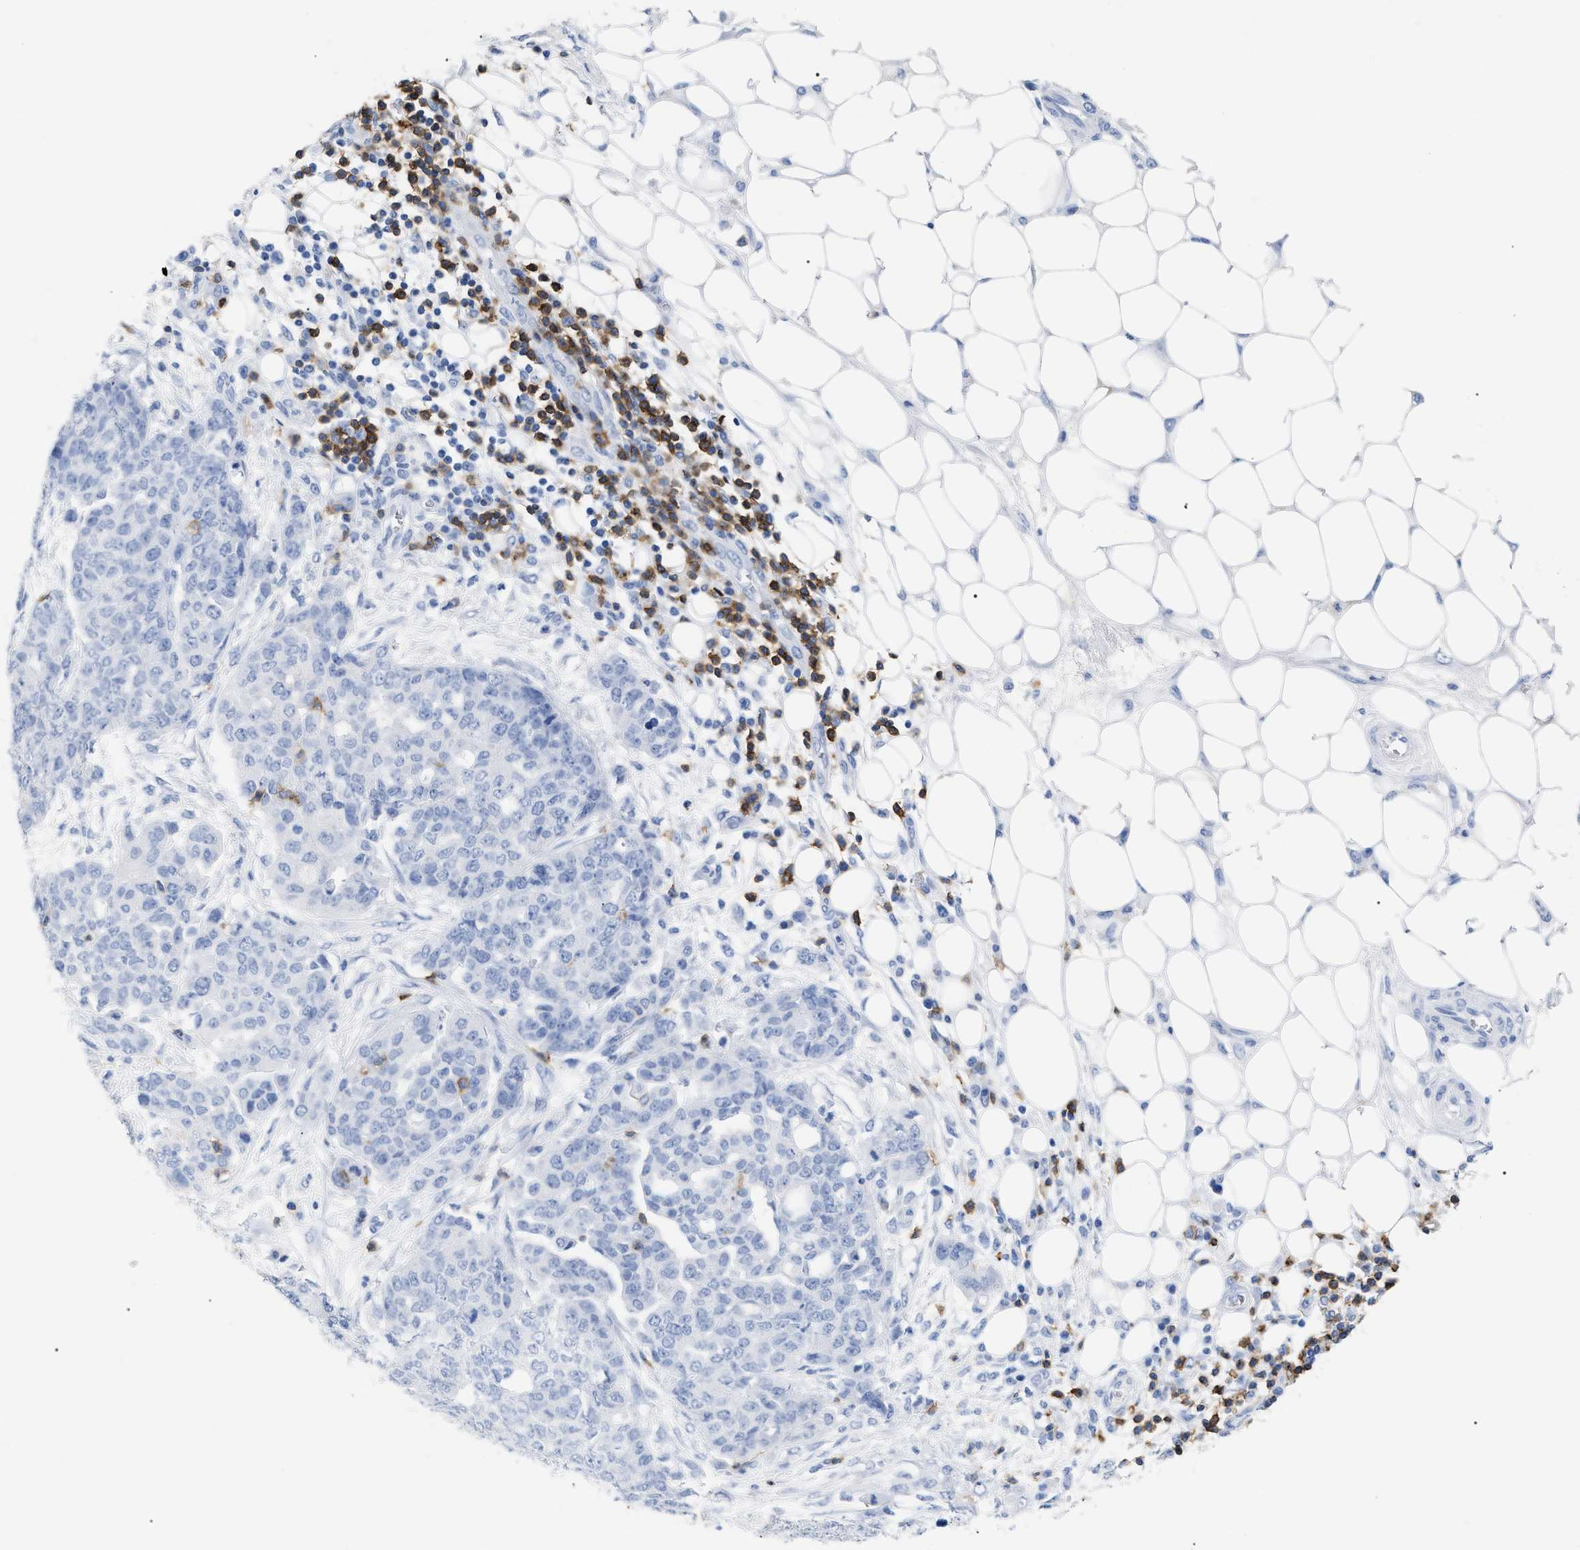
{"staining": {"intensity": "negative", "quantity": "none", "location": "none"}, "tissue": "ovarian cancer", "cell_type": "Tumor cells", "image_type": "cancer", "snomed": [{"axis": "morphology", "description": "Cystadenocarcinoma, serous, NOS"}, {"axis": "topography", "description": "Soft tissue"}, {"axis": "topography", "description": "Ovary"}], "caption": "A high-resolution image shows immunohistochemistry staining of ovarian cancer, which displays no significant staining in tumor cells.", "gene": "CD5", "patient": {"sex": "female", "age": 57}}